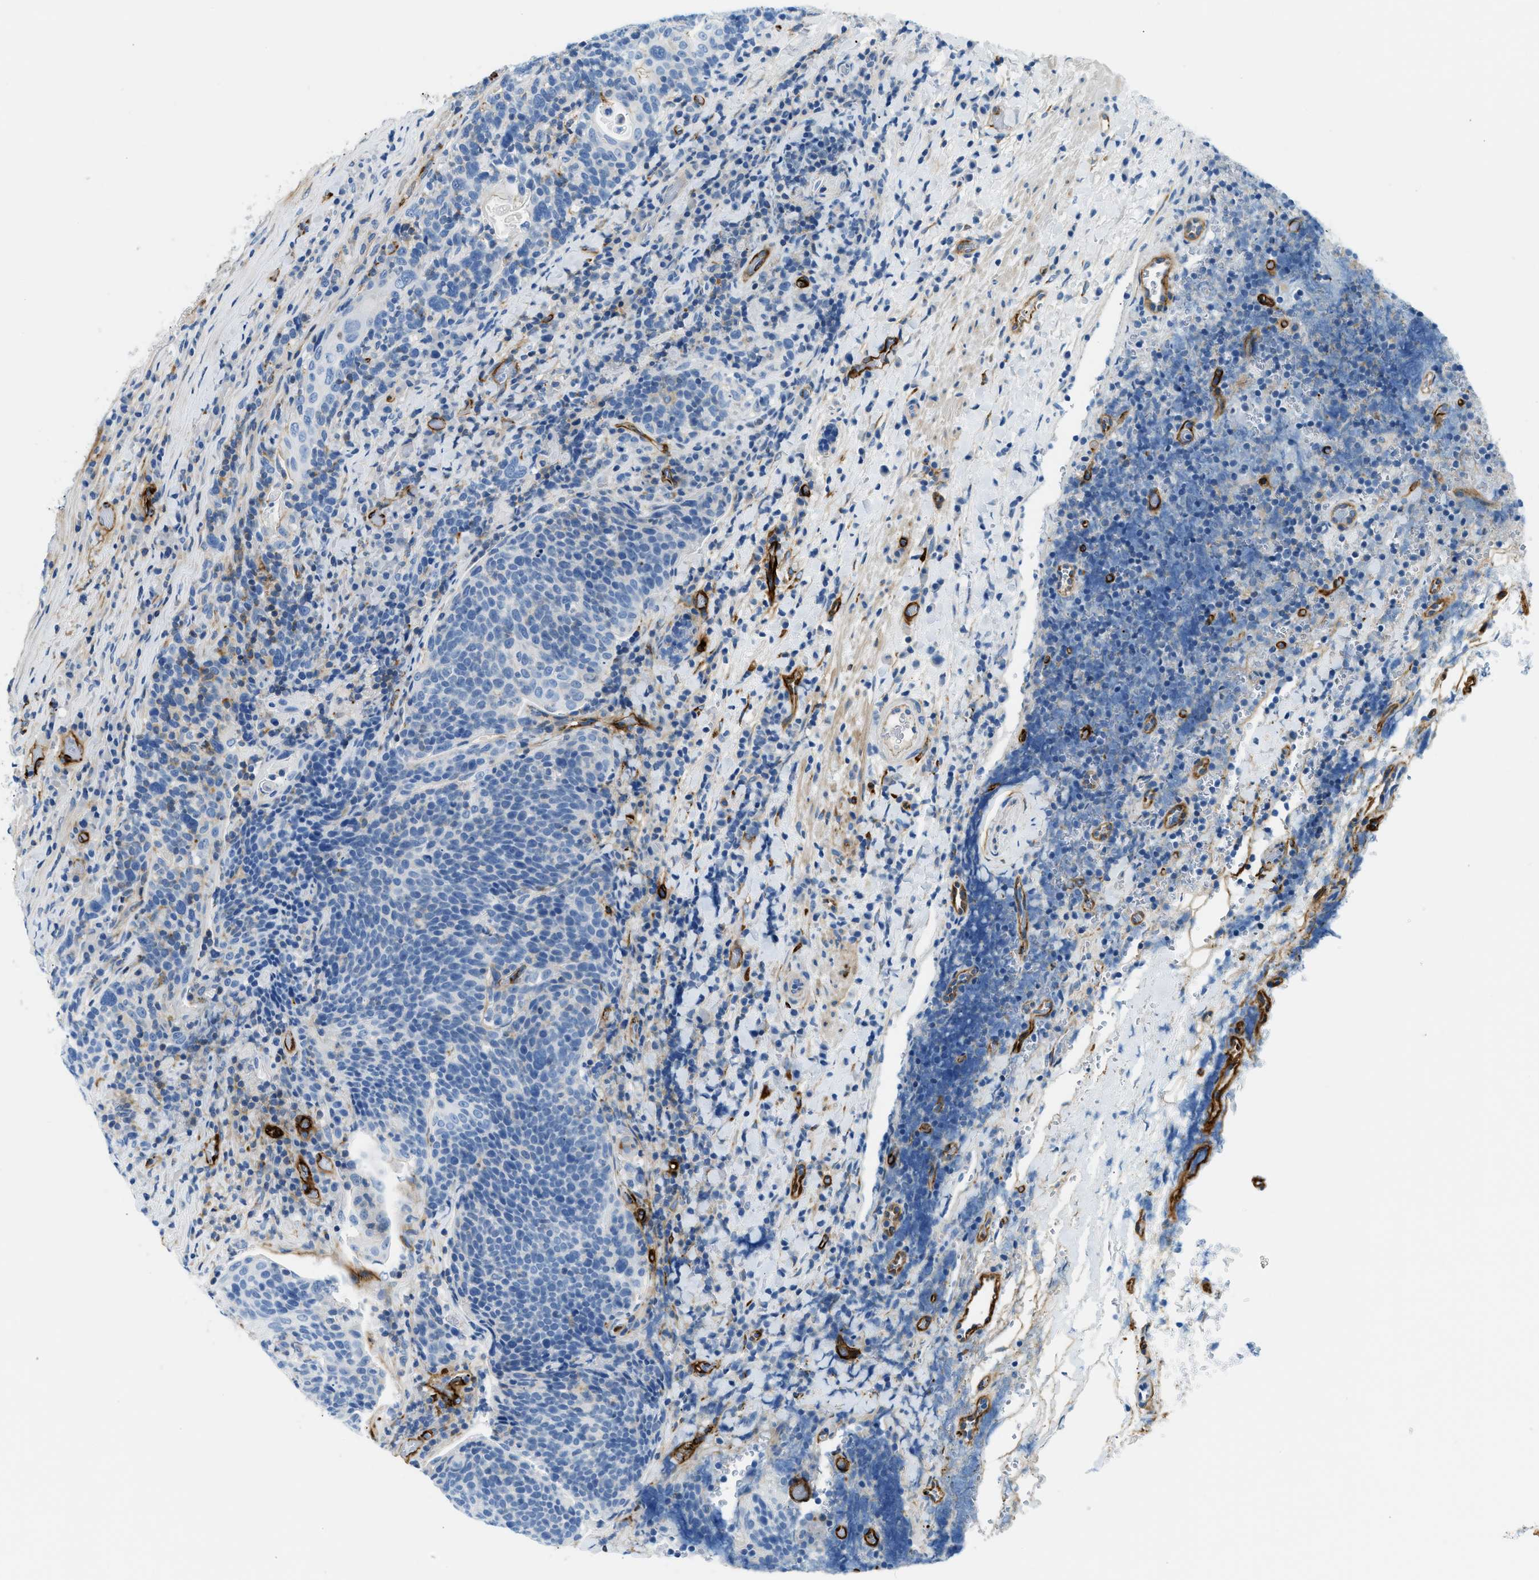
{"staining": {"intensity": "negative", "quantity": "none", "location": "none"}, "tissue": "head and neck cancer", "cell_type": "Tumor cells", "image_type": "cancer", "snomed": [{"axis": "morphology", "description": "Squamous cell carcinoma, NOS"}, {"axis": "morphology", "description": "Squamous cell carcinoma, metastatic, NOS"}, {"axis": "topography", "description": "Lymph node"}, {"axis": "topography", "description": "Head-Neck"}], "caption": "An immunohistochemistry (IHC) image of head and neck metastatic squamous cell carcinoma is shown. There is no staining in tumor cells of head and neck metastatic squamous cell carcinoma.", "gene": "COL15A1", "patient": {"sex": "male", "age": 62}}